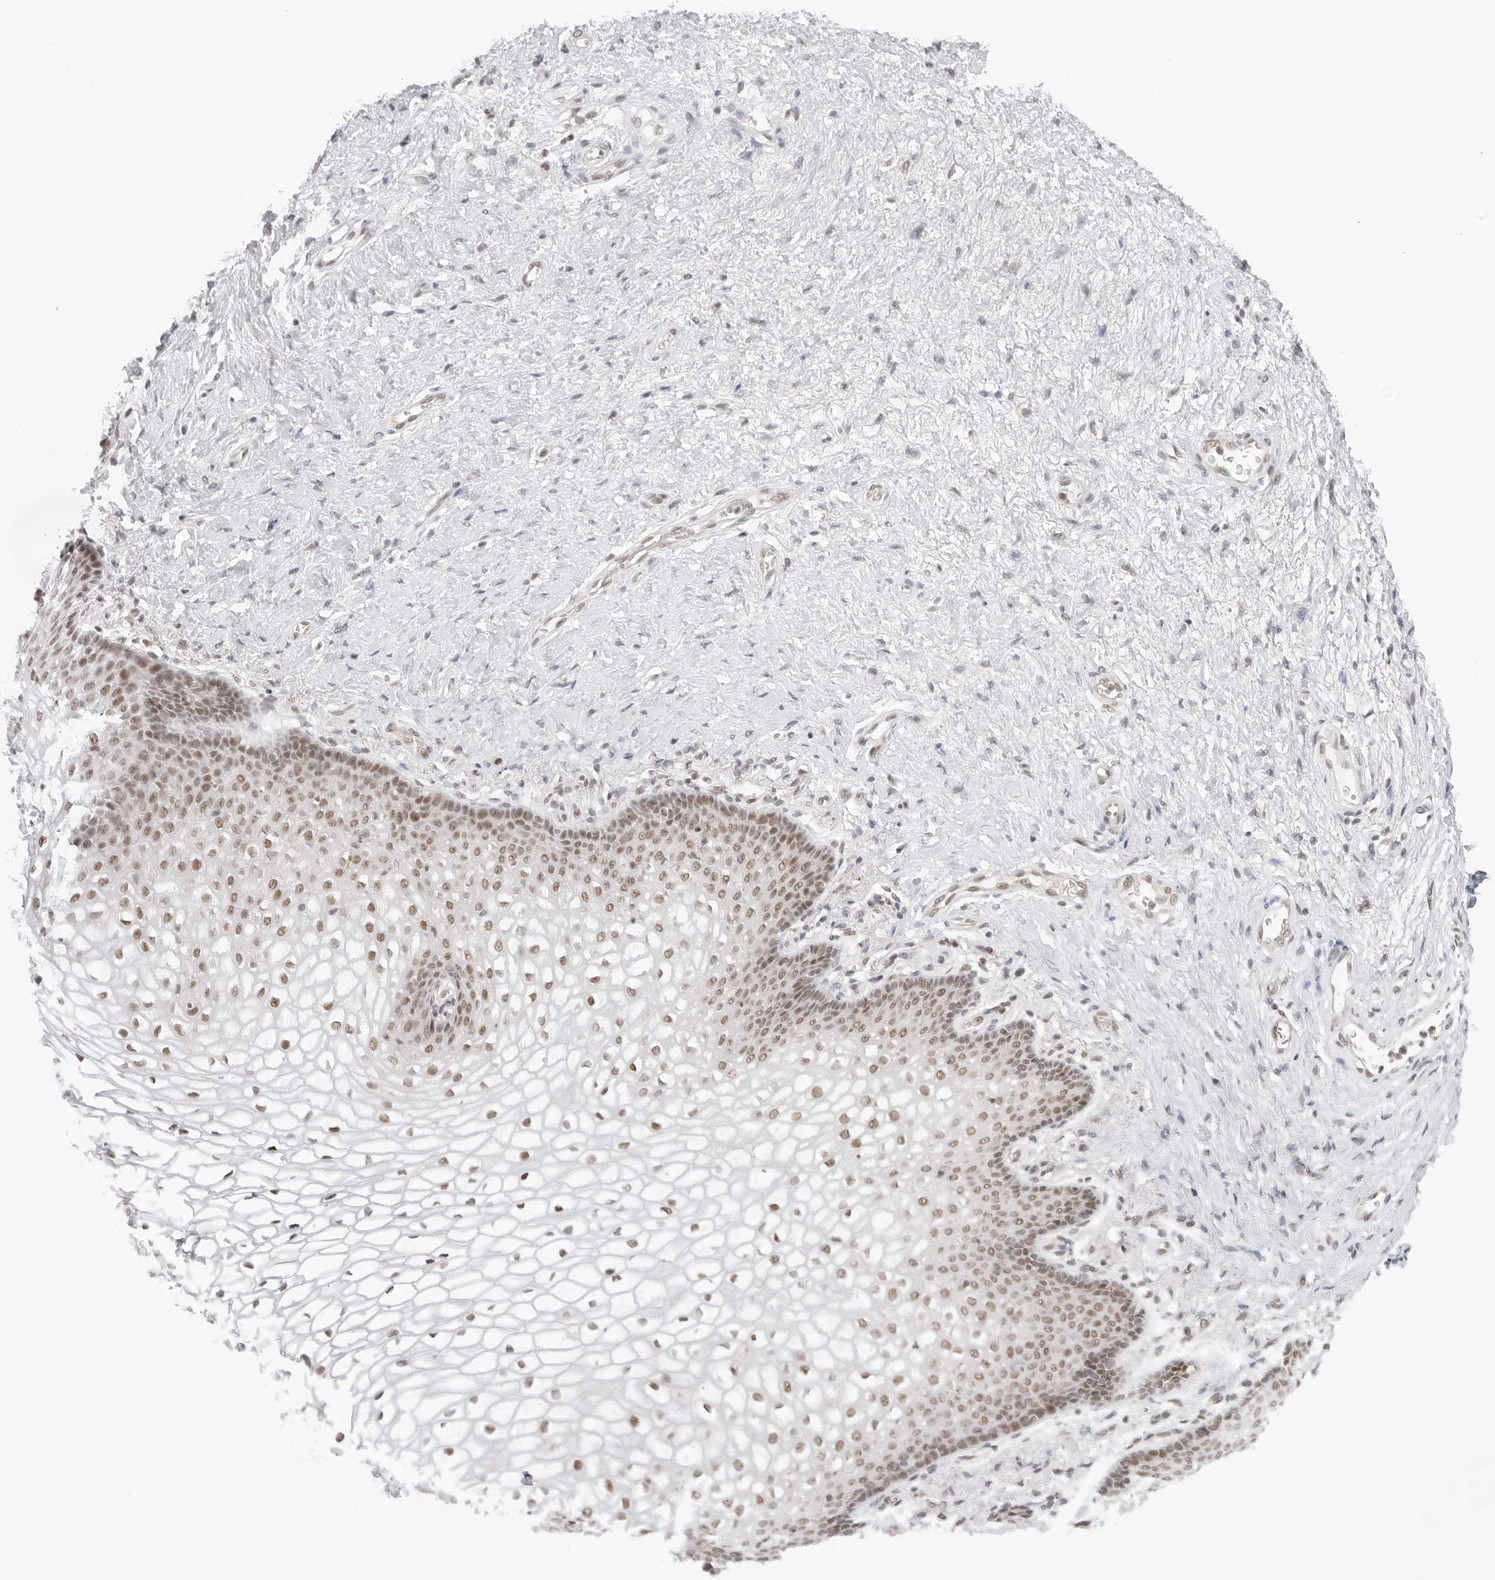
{"staining": {"intensity": "moderate", "quantity": "25%-75%", "location": "nuclear"}, "tissue": "vagina", "cell_type": "Squamous epithelial cells", "image_type": "normal", "snomed": [{"axis": "morphology", "description": "Normal tissue, NOS"}, {"axis": "topography", "description": "Vagina"}], "caption": "Immunohistochemical staining of benign vagina demonstrates moderate nuclear protein staining in about 25%-75% of squamous epithelial cells.", "gene": "TOX4", "patient": {"sex": "female", "age": 60}}